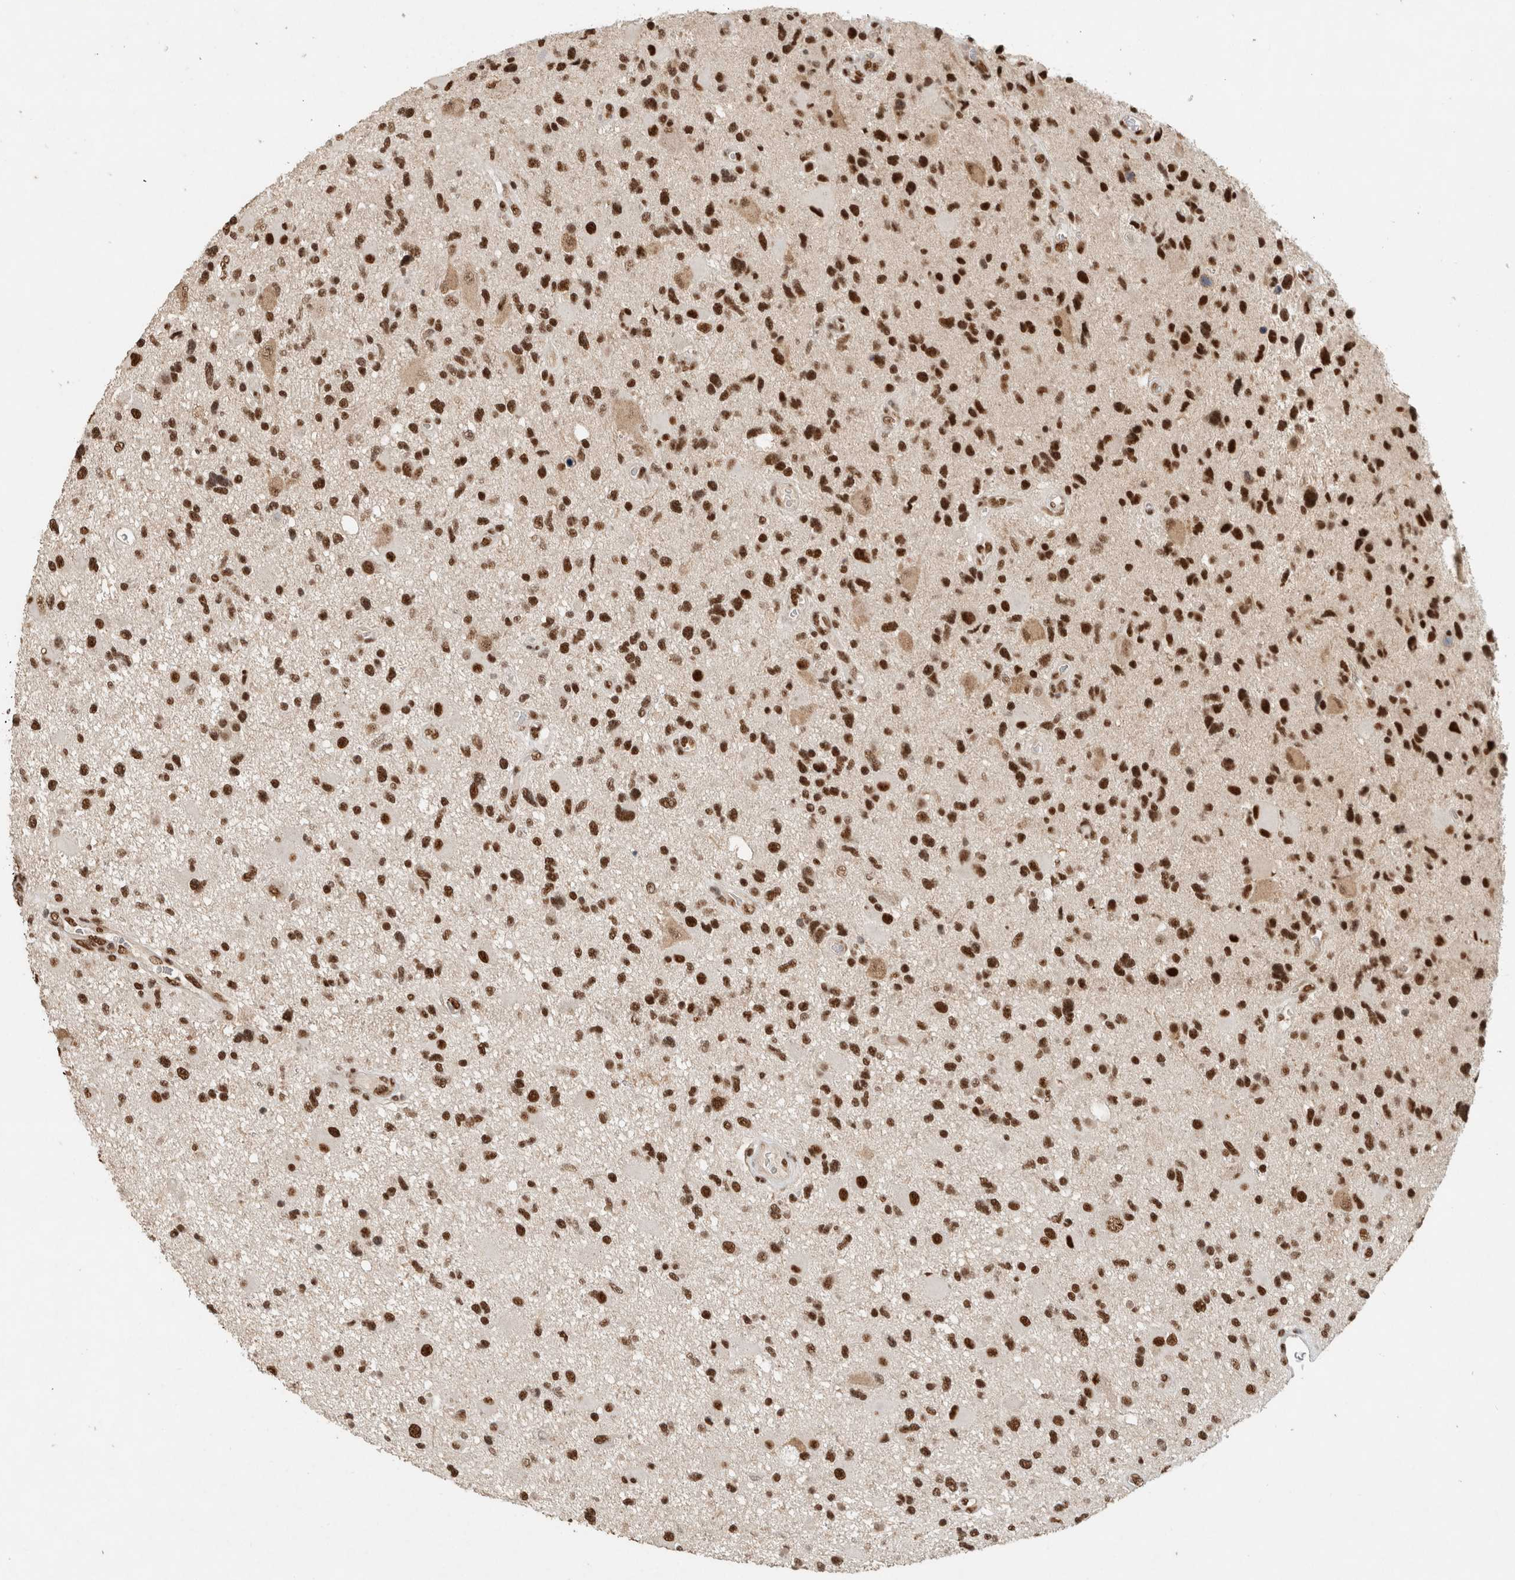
{"staining": {"intensity": "strong", "quantity": ">75%", "location": "nuclear"}, "tissue": "glioma", "cell_type": "Tumor cells", "image_type": "cancer", "snomed": [{"axis": "morphology", "description": "Glioma, malignant, High grade"}, {"axis": "topography", "description": "Brain"}], "caption": "Tumor cells demonstrate high levels of strong nuclear positivity in about >75% of cells in human malignant glioma (high-grade). The staining was performed using DAB (3,3'-diaminobenzidine), with brown indicating positive protein expression. Nuclei are stained blue with hematoxylin.", "gene": "DDX42", "patient": {"sex": "male", "age": 33}}